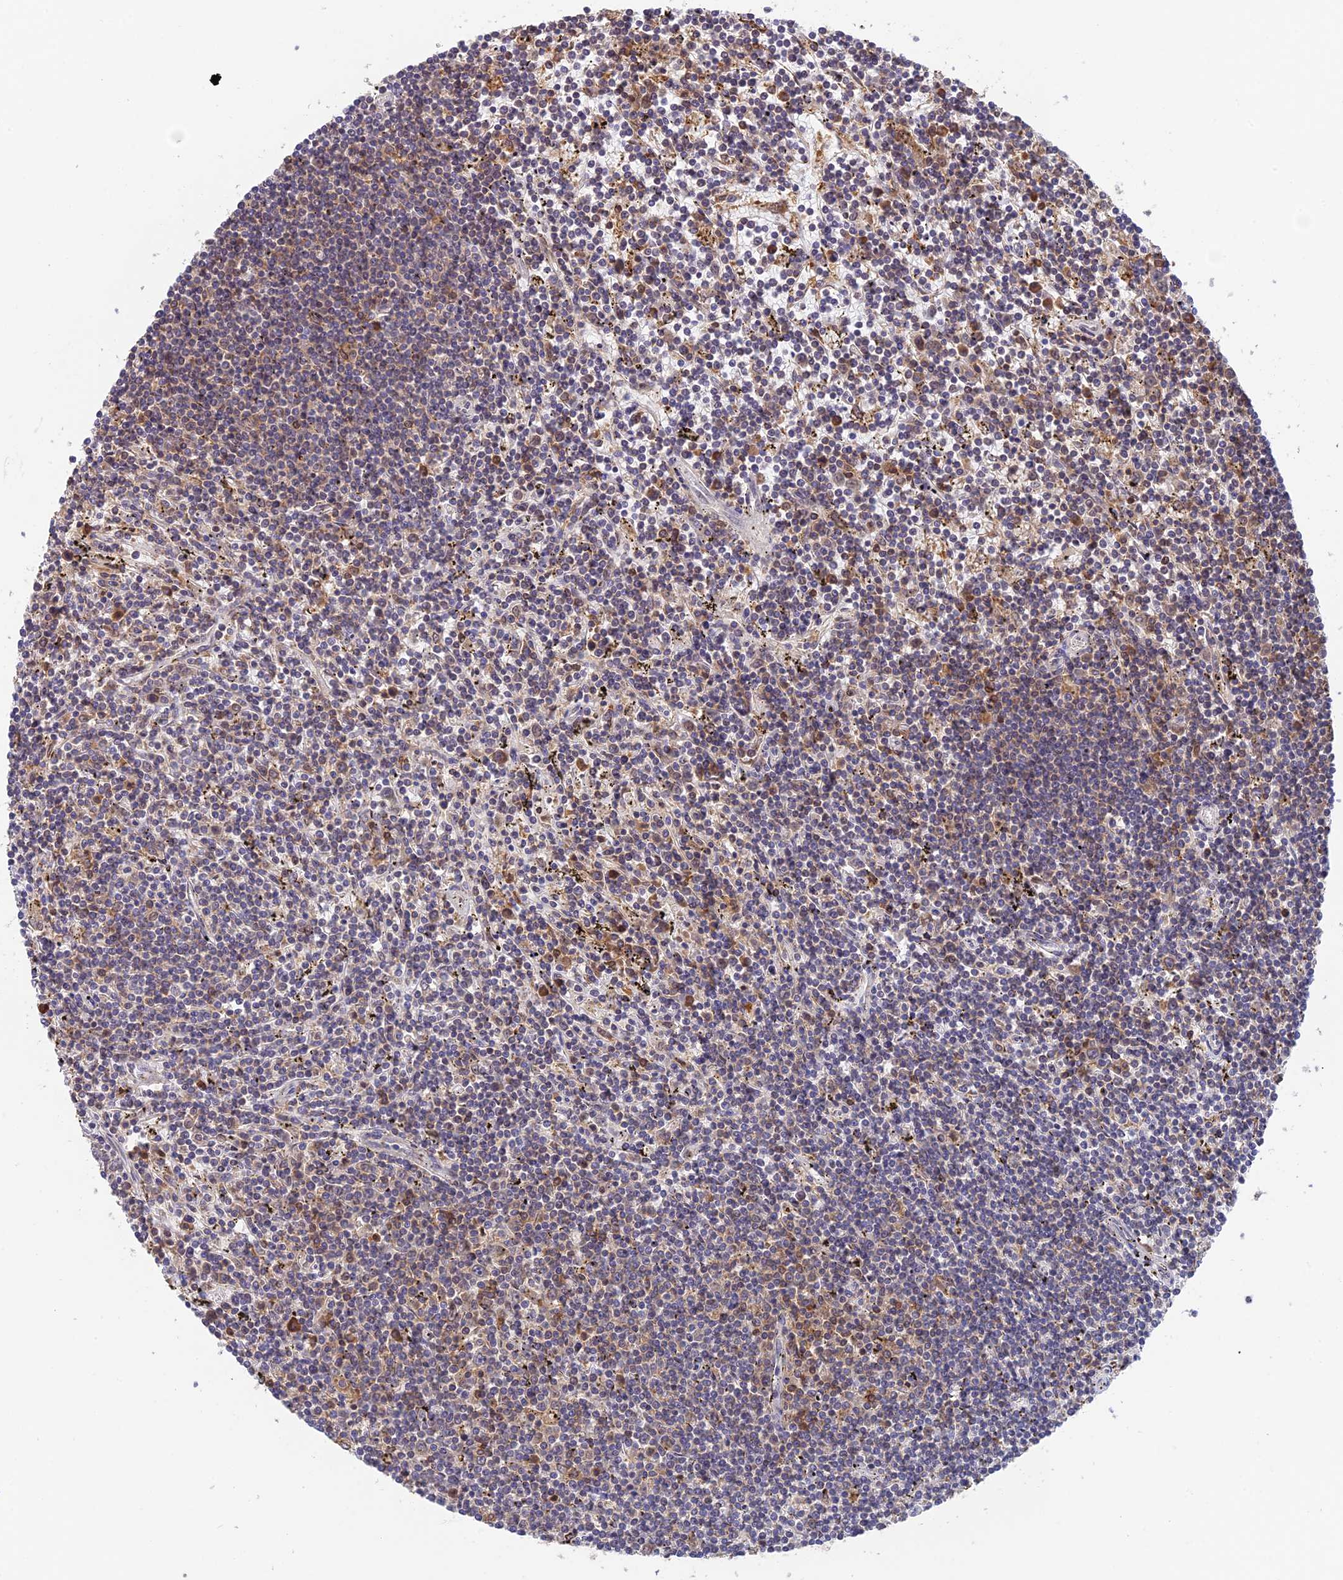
{"staining": {"intensity": "weak", "quantity": "25%-75%", "location": "cytoplasmic/membranous"}, "tissue": "lymphoma", "cell_type": "Tumor cells", "image_type": "cancer", "snomed": [{"axis": "morphology", "description": "Malignant lymphoma, non-Hodgkin's type, Low grade"}, {"axis": "topography", "description": "Spleen"}], "caption": "Immunohistochemical staining of malignant lymphoma, non-Hodgkin's type (low-grade) exhibits low levels of weak cytoplasmic/membranous protein positivity in about 25%-75% of tumor cells.", "gene": "IPO5", "patient": {"sex": "male", "age": 76}}